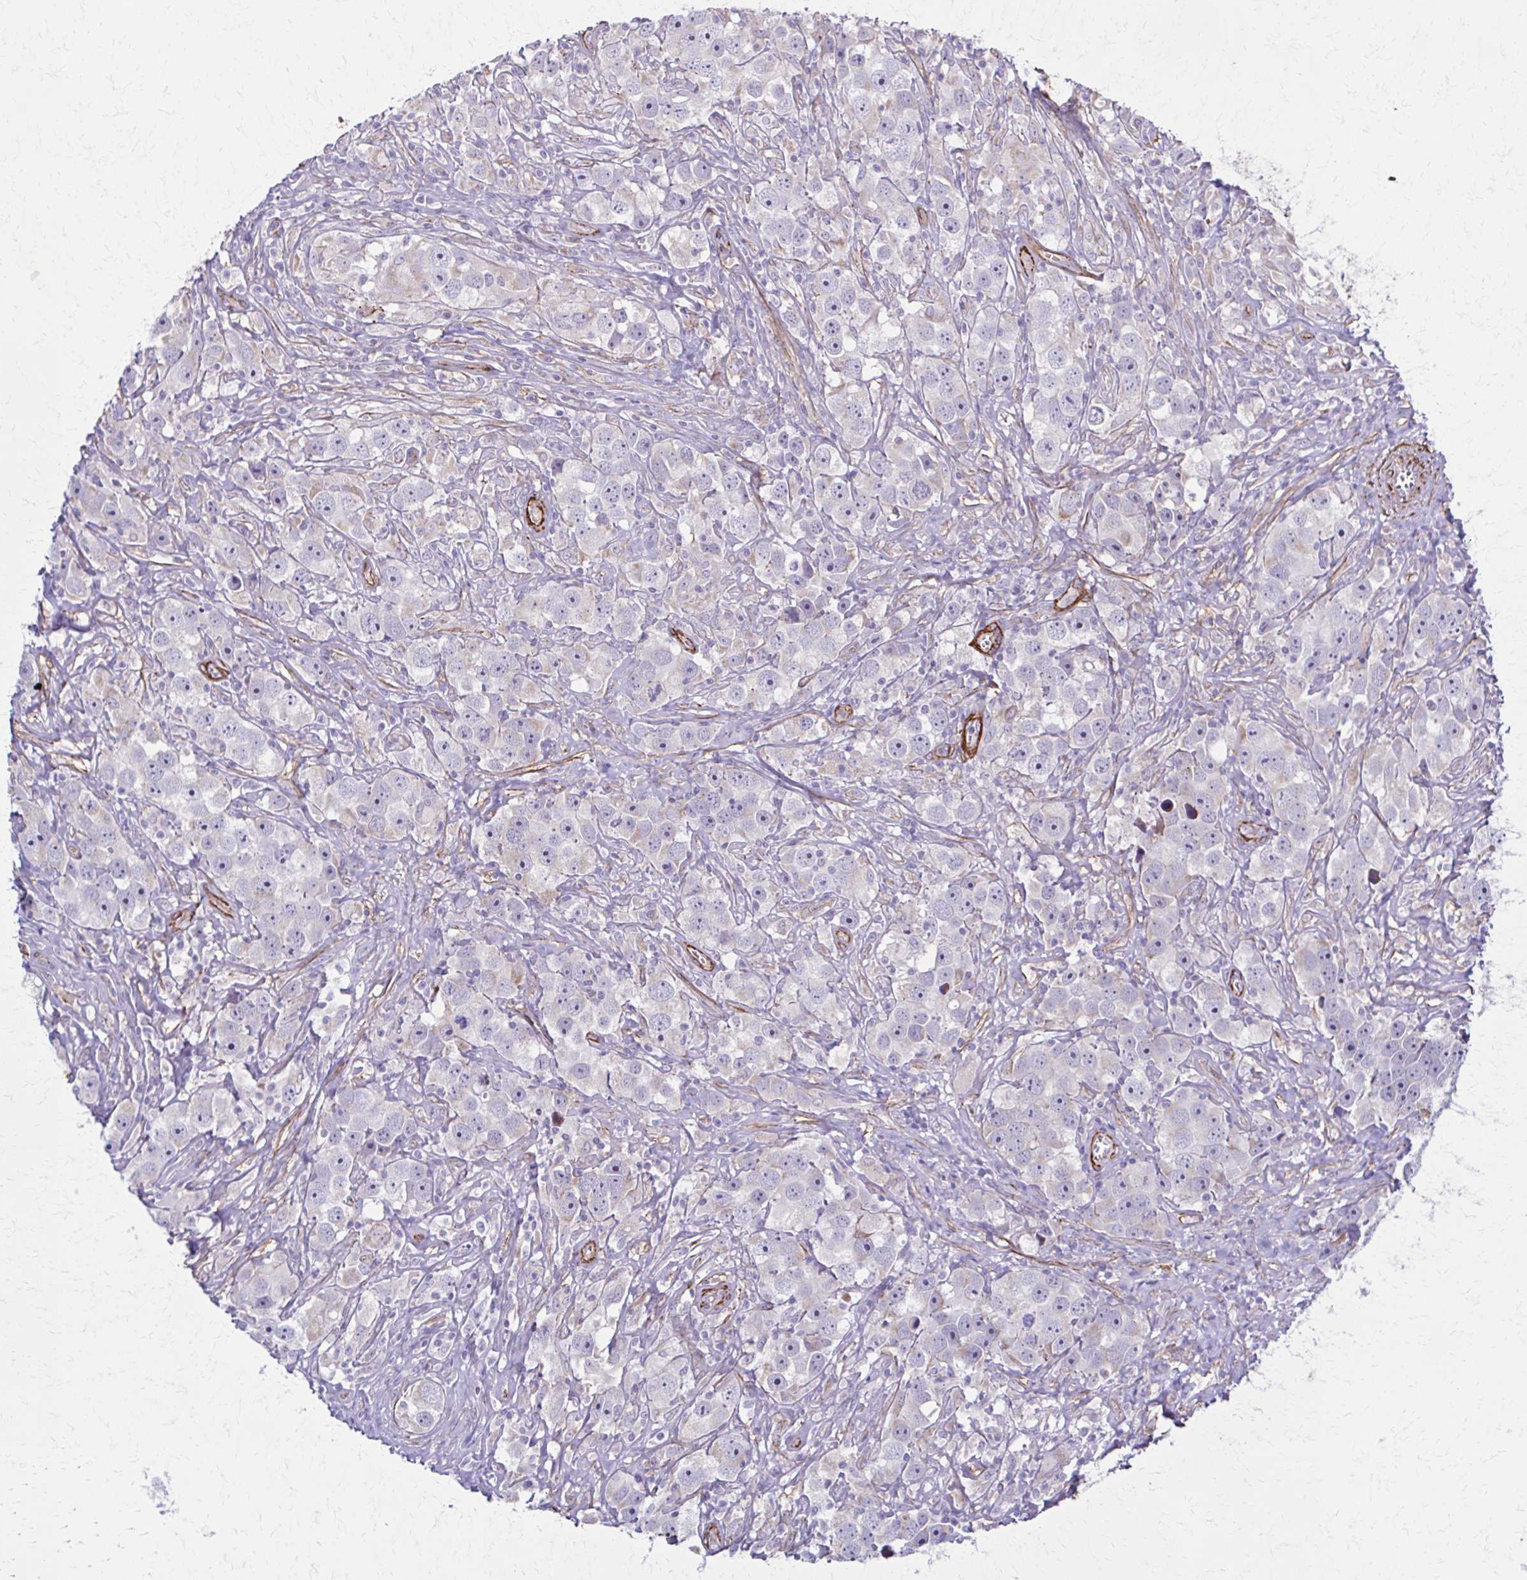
{"staining": {"intensity": "negative", "quantity": "none", "location": "none"}, "tissue": "testis cancer", "cell_type": "Tumor cells", "image_type": "cancer", "snomed": [{"axis": "morphology", "description": "Seminoma, NOS"}, {"axis": "topography", "description": "Testis"}], "caption": "This histopathology image is of testis cancer (seminoma) stained with immunohistochemistry (IHC) to label a protein in brown with the nuclei are counter-stained blue. There is no expression in tumor cells.", "gene": "TIMMDC1", "patient": {"sex": "male", "age": 49}}